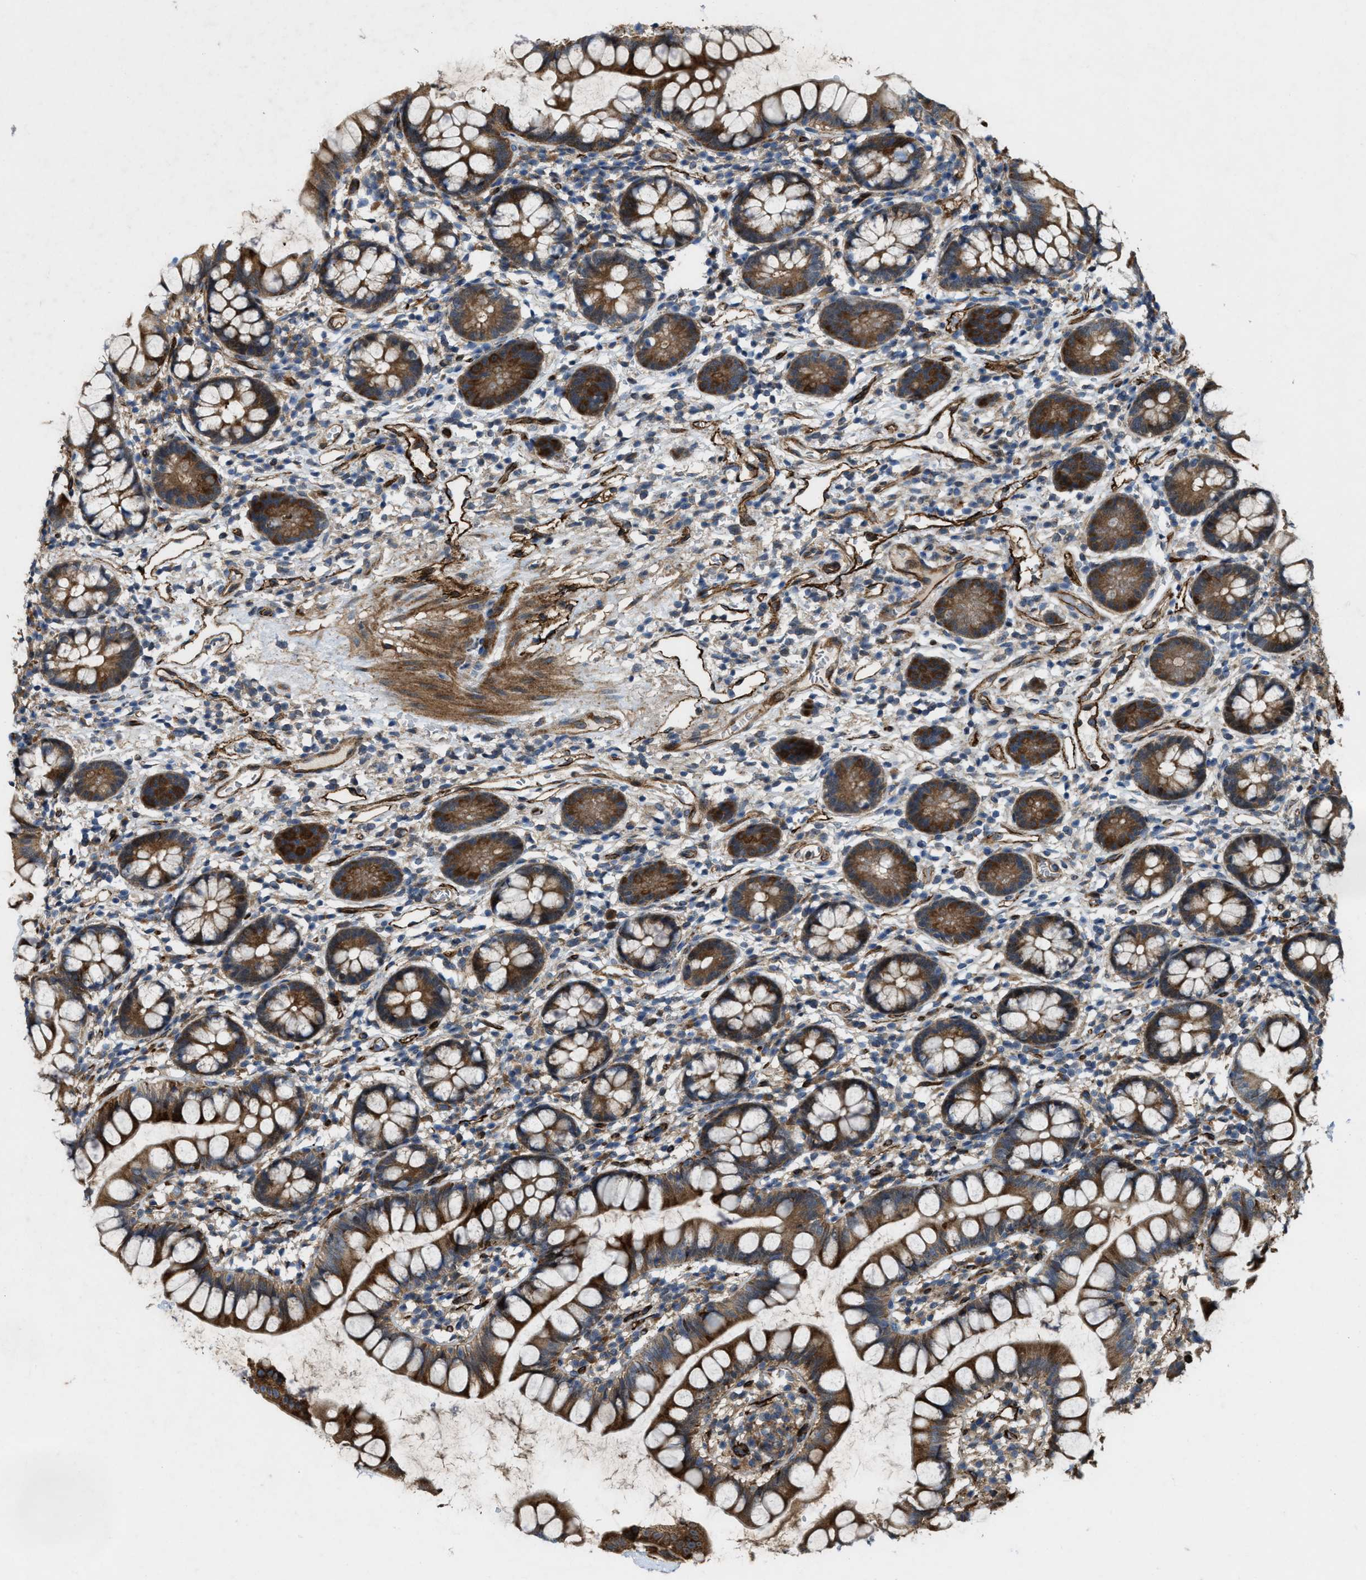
{"staining": {"intensity": "strong", "quantity": ">75%", "location": "cytoplasmic/membranous"}, "tissue": "small intestine", "cell_type": "Glandular cells", "image_type": "normal", "snomed": [{"axis": "morphology", "description": "Normal tissue, NOS"}, {"axis": "topography", "description": "Small intestine"}], "caption": "Immunohistochemistry of benign human small intestine shows high levels of strong cytoplasmic/membranous positivity in about >75% of glandular cells.", "gene": "LRRC72", "patient": {"sex": "female", "age": 84}}